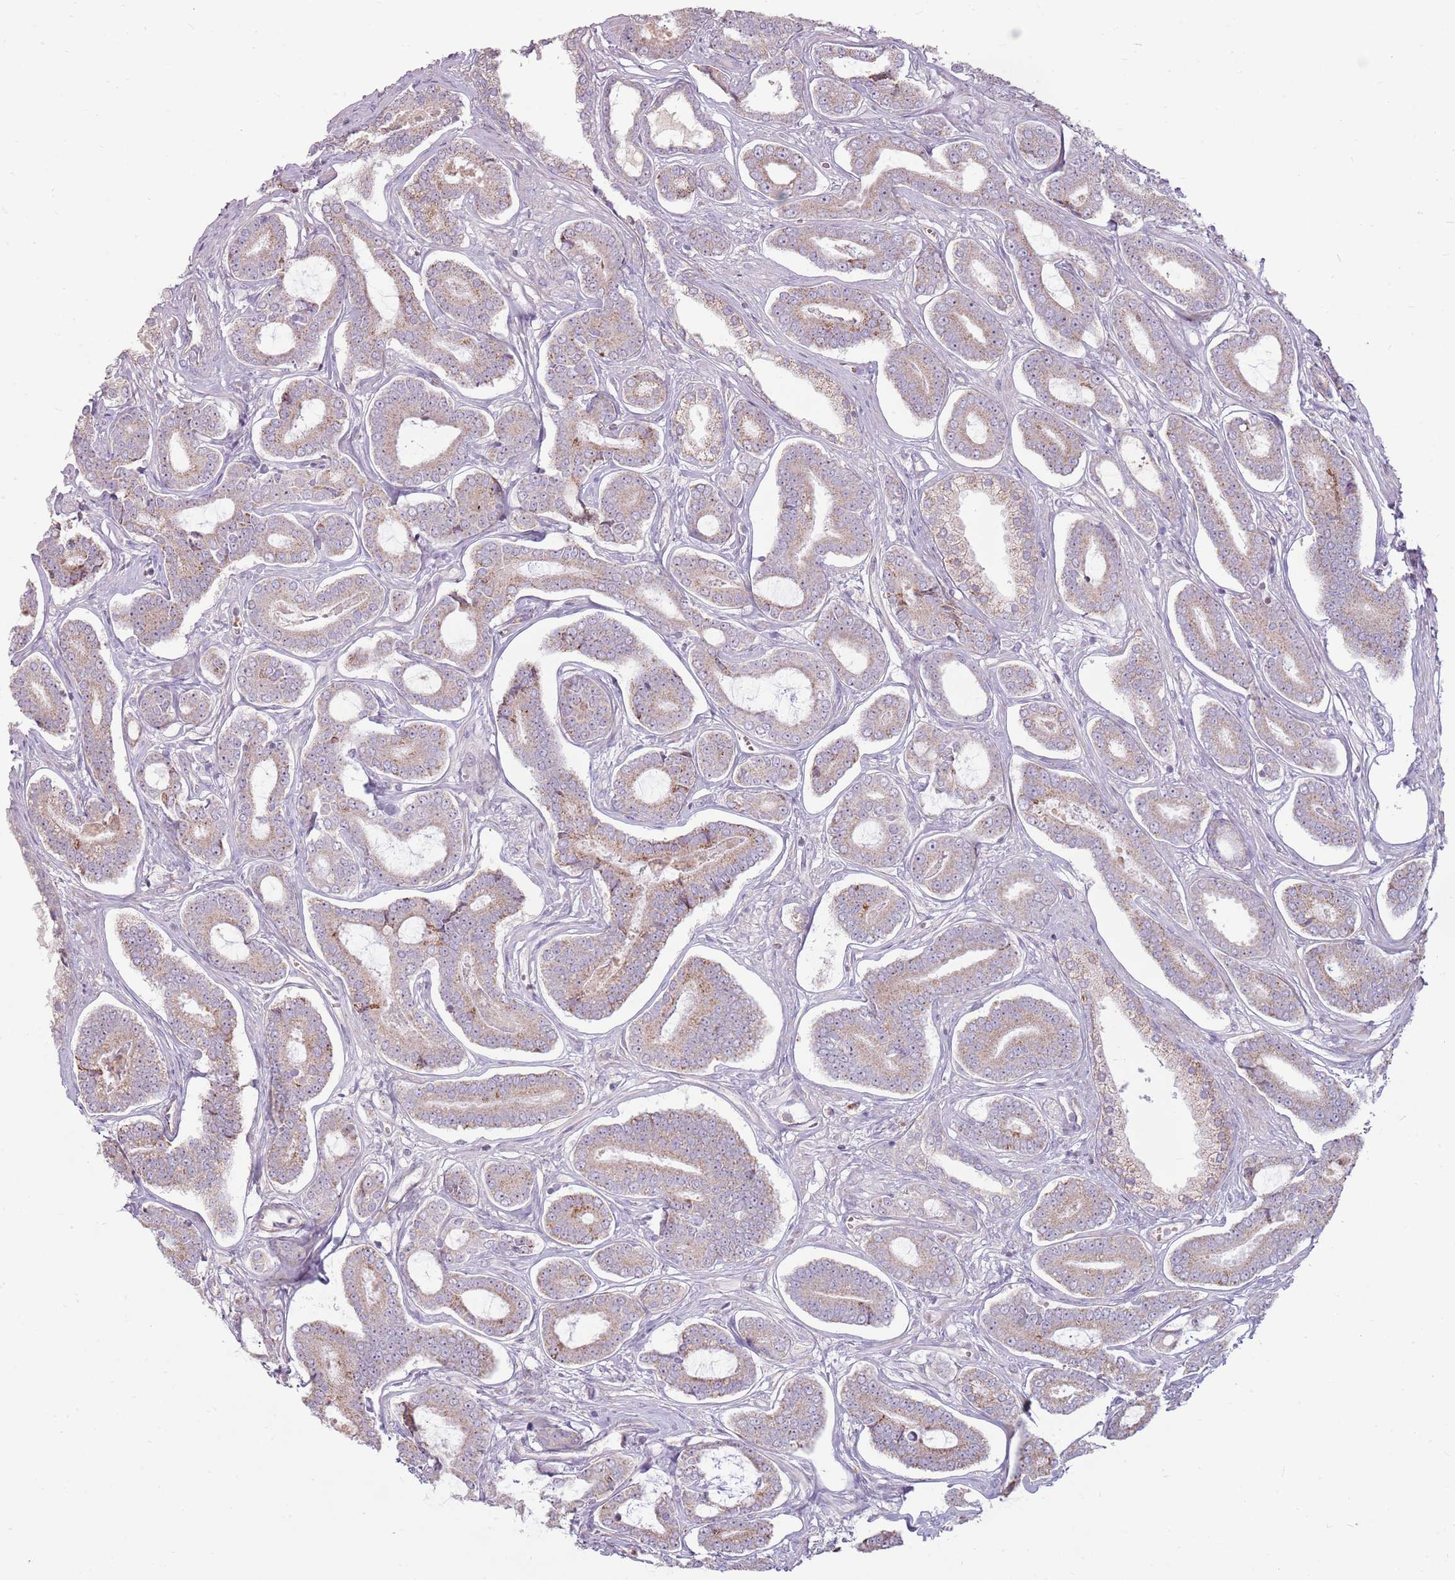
{"staining": {"intensity": "weak", "quantity": ">75%", "location": "cytoplasmic/membranous"}, "tissue": "prostate cancer", "cell_type": "Tumor cells", "image_type": "cancer", "snomed": [{"axis": "morphology", "description": "Adenocarcinoma, NOS"}, {"axis": "topography", "description": "Prostate and seminal vesicle, NOS"}], "caption": "Prostate adenocarcinoma stained with immunohistochemistry shows weak cytoplasmic/membranous expression in approximately >75% of tumor cells. The staining was performed using DAB (3,3'-diaminobenzidine) to visualize the protein expression in brown, while the nuclei were stained in blue with hematoxylin (Magnification: 20x).", "gene": "ZNF530", "patient": {"sex": "male", "age": 76}}